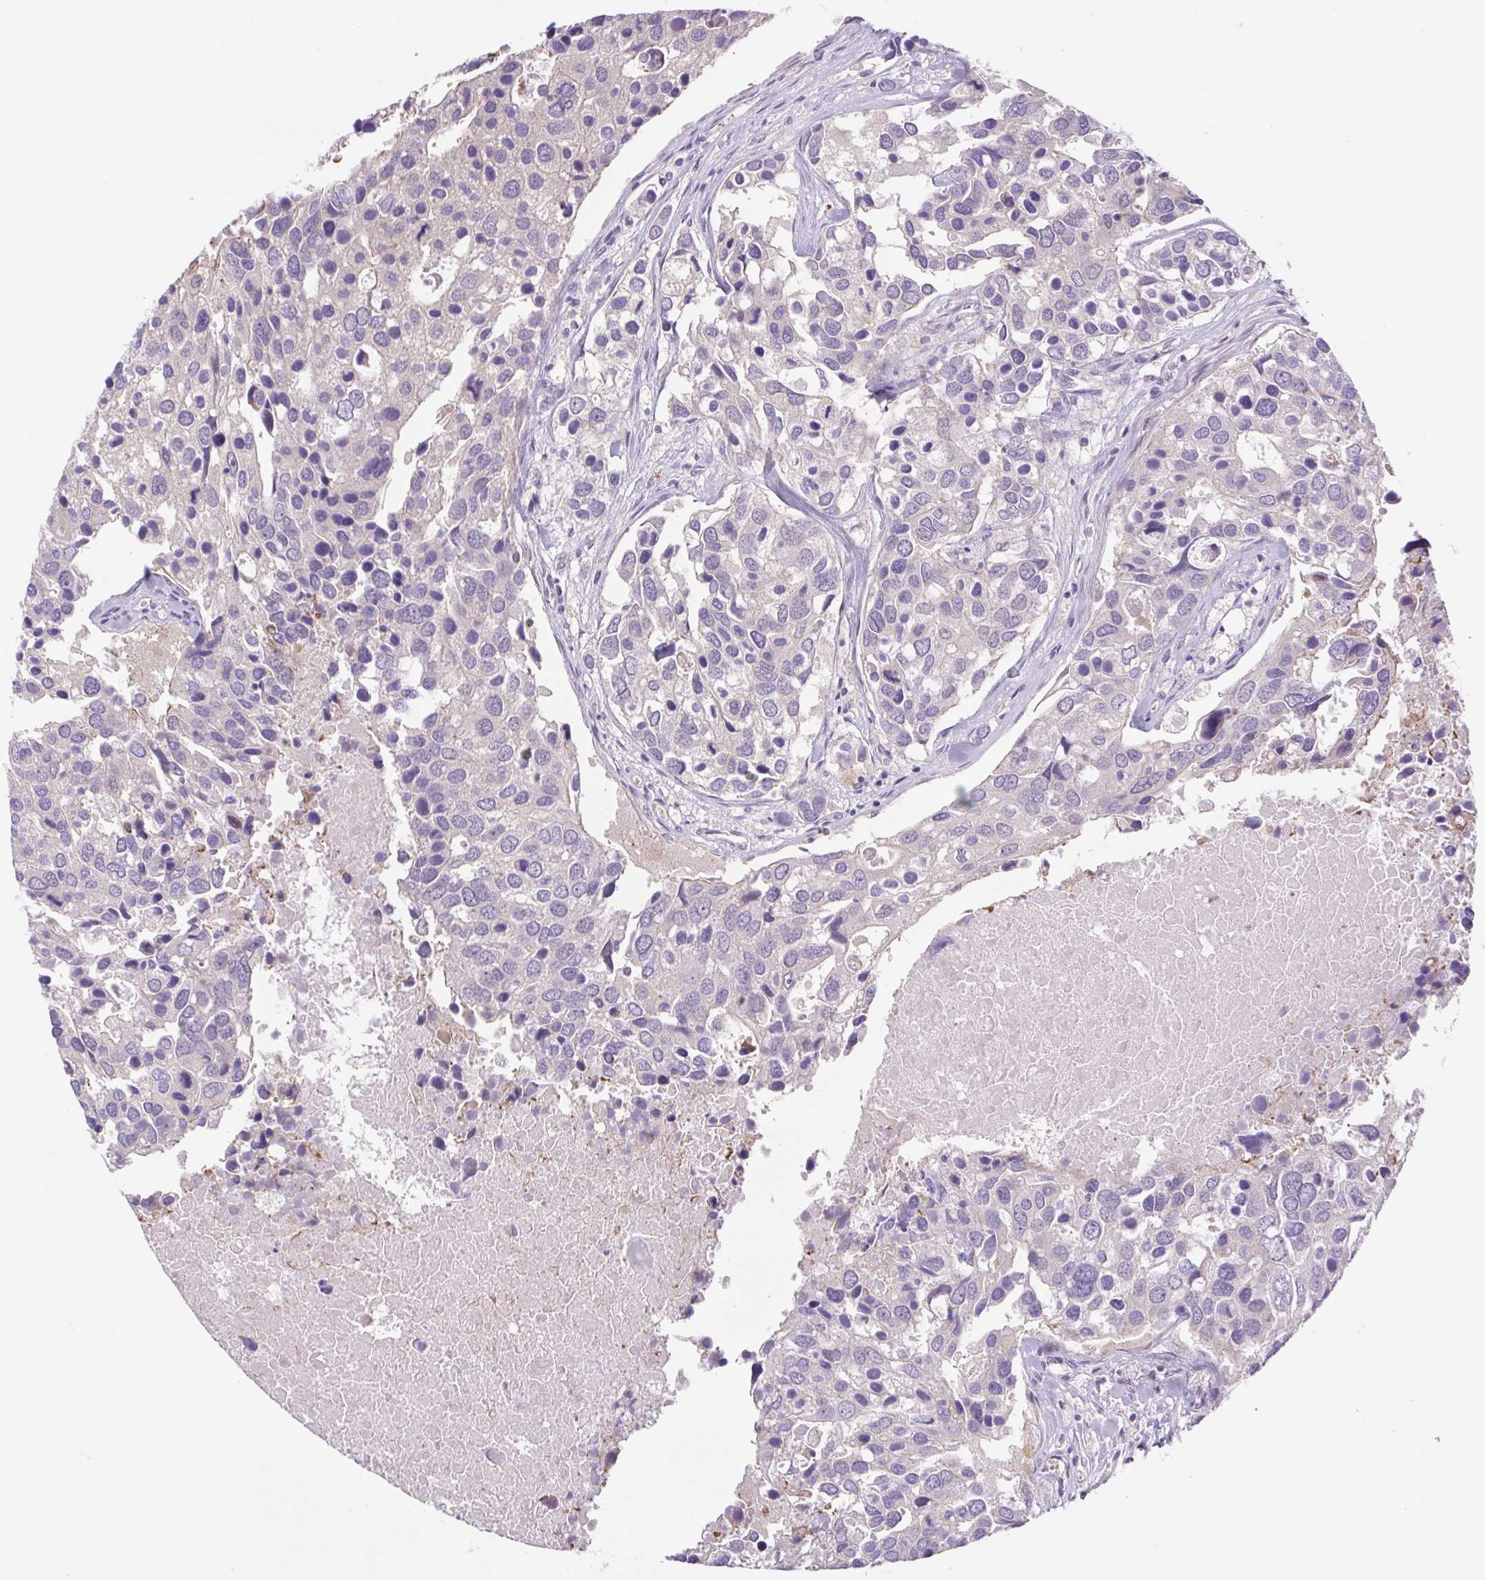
{"staining": {"intensity": "negative", "quantity": "none", "location": "none"}, "tissue": "breast cancer", "cell_type": "Tumor cells", "image_type": "cancer", "snomed": [{"axis": "morphology", "description": "Duct carcinoma"}, {"axis": "topography", "description": "Breast"}], "caption": "The micrograph shows no significant positivity in tumor cells of infiltrating ductal carcinoma (breast). (Stains: DAB immunohistochemistry with hematoxylin counter stain, Microscopy: brightfield microscopy at high magnification).", "gene": "FAM177B", "patient": {"sex": "female", "age": 83}}